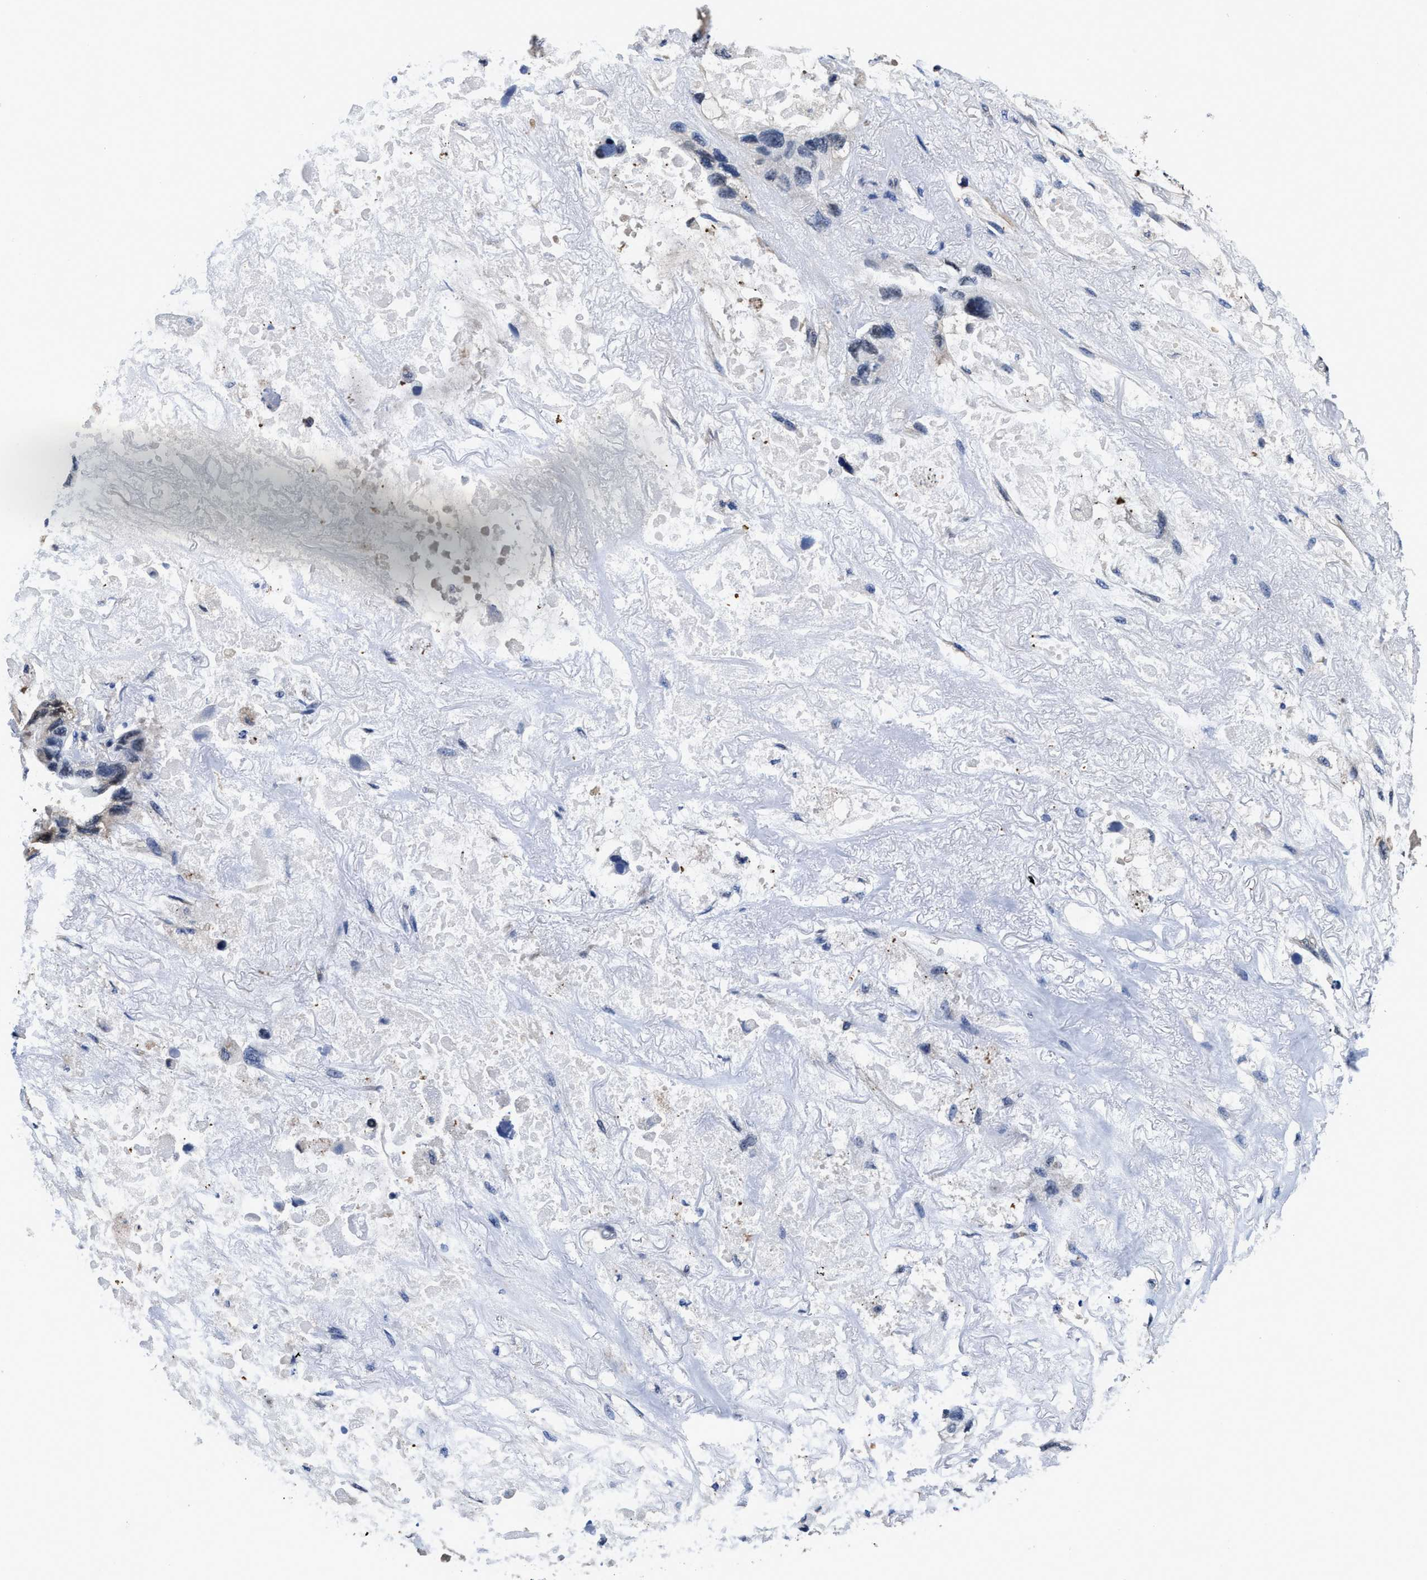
{"staining": {"intensity": "negative", "quantity": "none", "location": "none"}, "tissue": "lung cancer", "cell_type": "Tumor cells", "image_type": "cancer", "snomed": [{"axis": "morphology", "description": "Squamous cell carcinoma, NOS"}, {"axis": "topography", "description": "Lung"}], "caption": "Micrograph shows no protein expression in tumor cells of squamous cell carcinoma (lung) tissue. (DAB (3,3'-diaminobenzidine) immunohistochemistry (IHC) with hematoxylin counter stain).", "gene": "KIF12", "patient": {"sex": "female", "age": 73}}